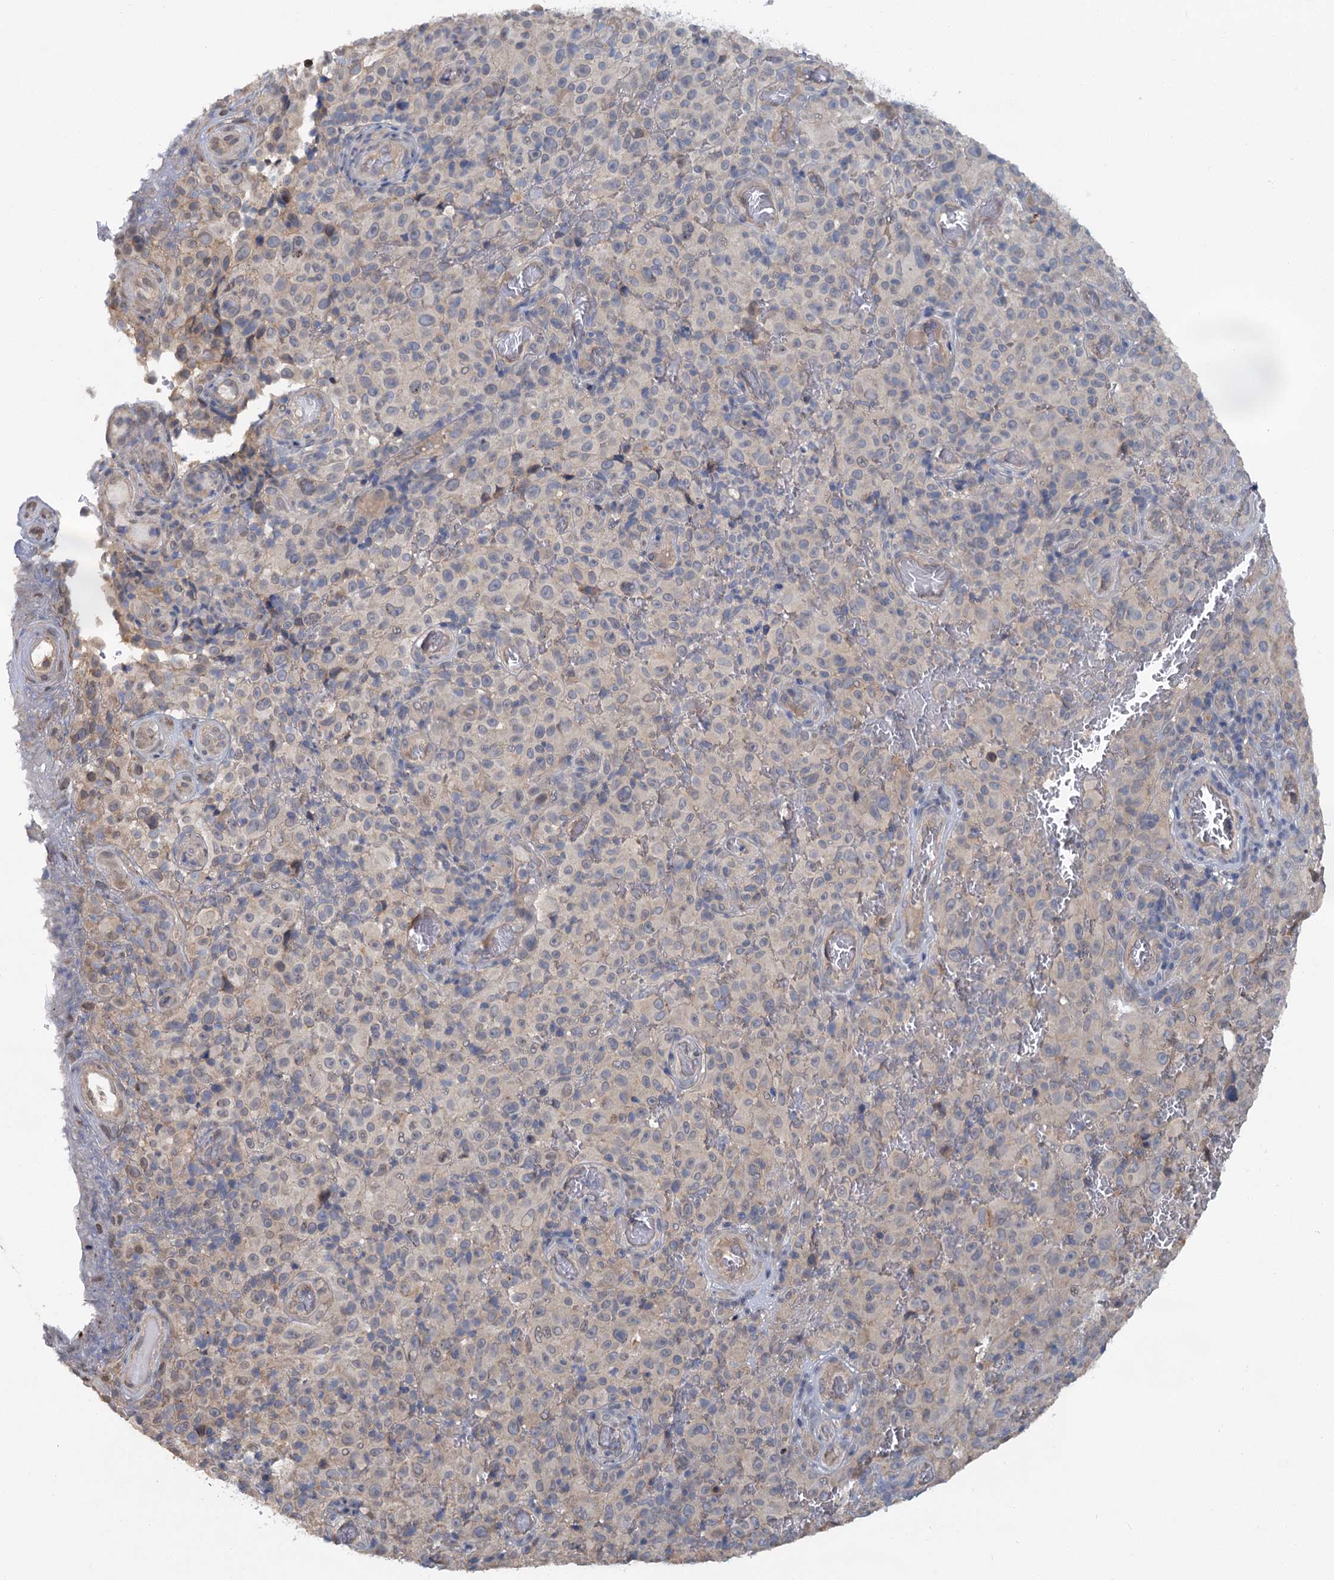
{"staining": {"intensity": "negative", "quantity": "none", "location": "none"}, "tissue": "melanoma", "cell_type": "Tumor cells", "image_type": "cancer", "snomed": [{"axis": "morphology", "description": "Malignant melanoma, NOS"}, {"axis": "topography", "description": "Skin"}], "caption": "Tumor cells are negative for brown protein staining in malignant melanoma.", "gene": "ZNF324", "patient": {"sex": "female", "age": 82}}